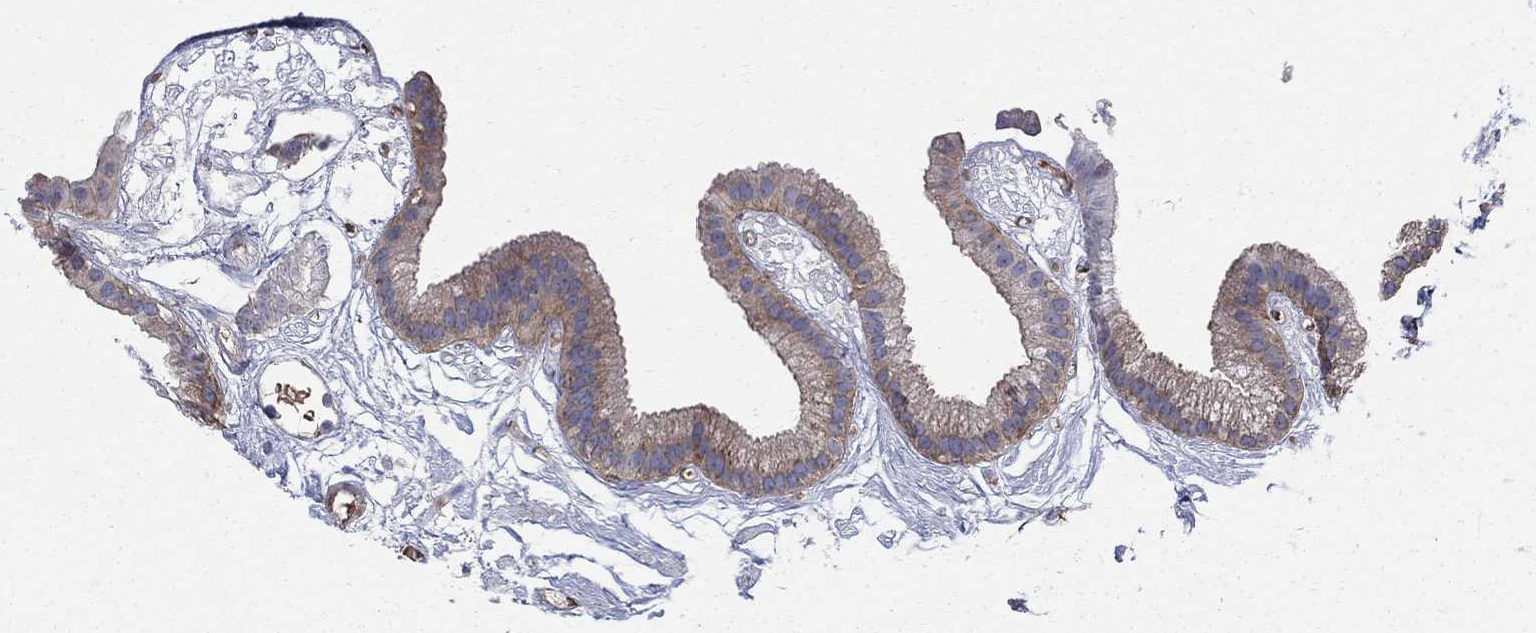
{"staining": {"intensity": "weak", "quantity": "25%-75%", "location": "cytoplasmic/membranous"}, "tissue": "gallbladder", "cell_type": "Glandular cells", "image_type": "normal", "snomed": [{"axis": "morphology", "description": "Normal tissue, NOS"}, {"axis": "topography", "description": "Gallbladder"}], "caption": "A brown stain shows weak cytoplasmic/membranous staining of a protein in glandular cells of benign gallbladder.", "gene": "SEPTIN8", "patient": {"sex": "female", "age": 45}}